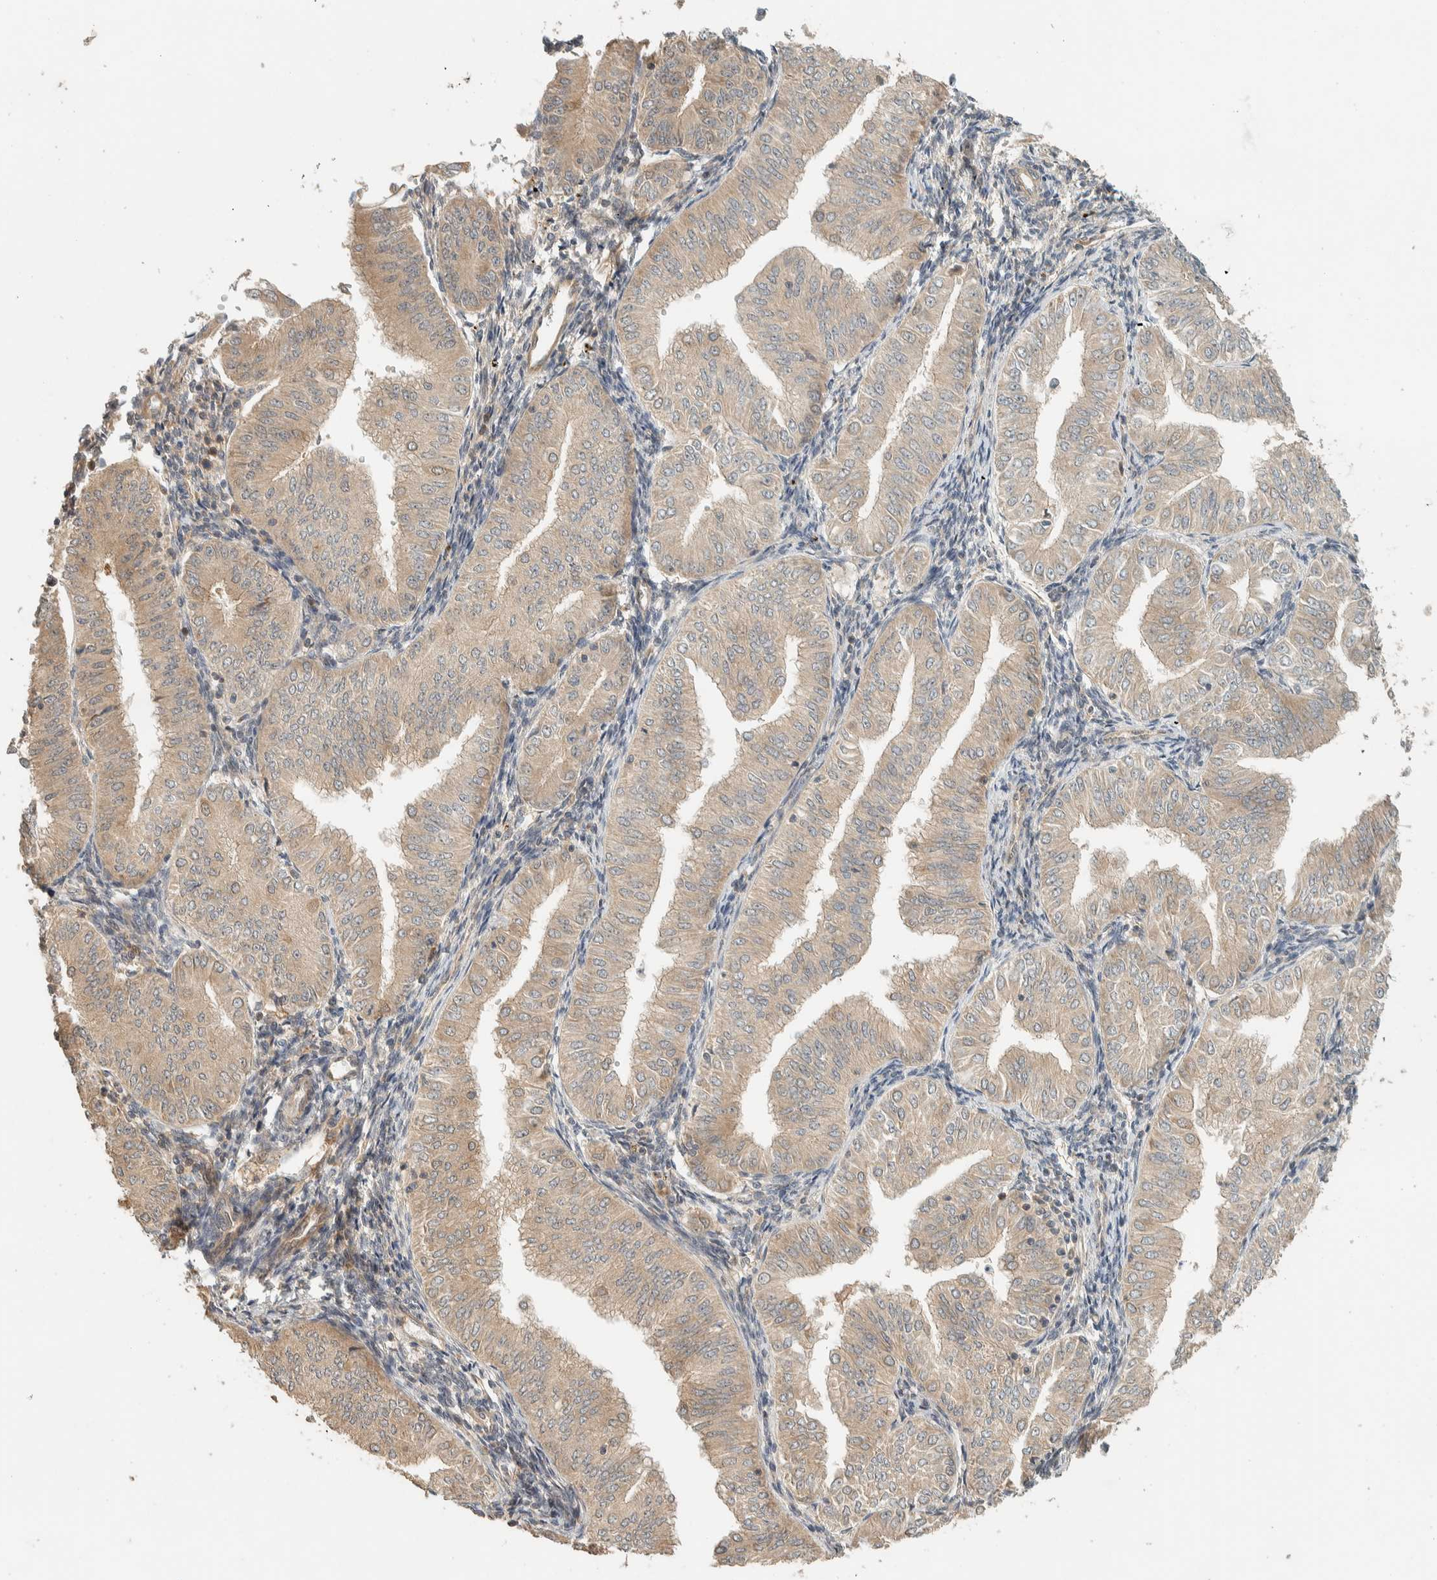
{"staining": {"intensity": "weak", "quantity": ">75%", "location": "cytoplasmic/membranous"}, "tissue": "endometrial cancer", "cell_type": "Tumor cells", "image_type": "cancer", "snomed": [{"axis": "morphology", "description": "Normal tissue, NOS"}, {"axis": "morphology", "description": "Adenocarcinoma, NOS"}, {"axis": "topography", "description": "Endometrium"}], "caption": "This photomicrograph displays IHC staining of human endometrial cancer, with low weak cytoplasmic/membranous positivity in about >75% of tumor cells.", "gene": "ADSS2", "patient": {"sex": "female", "age": 53}}